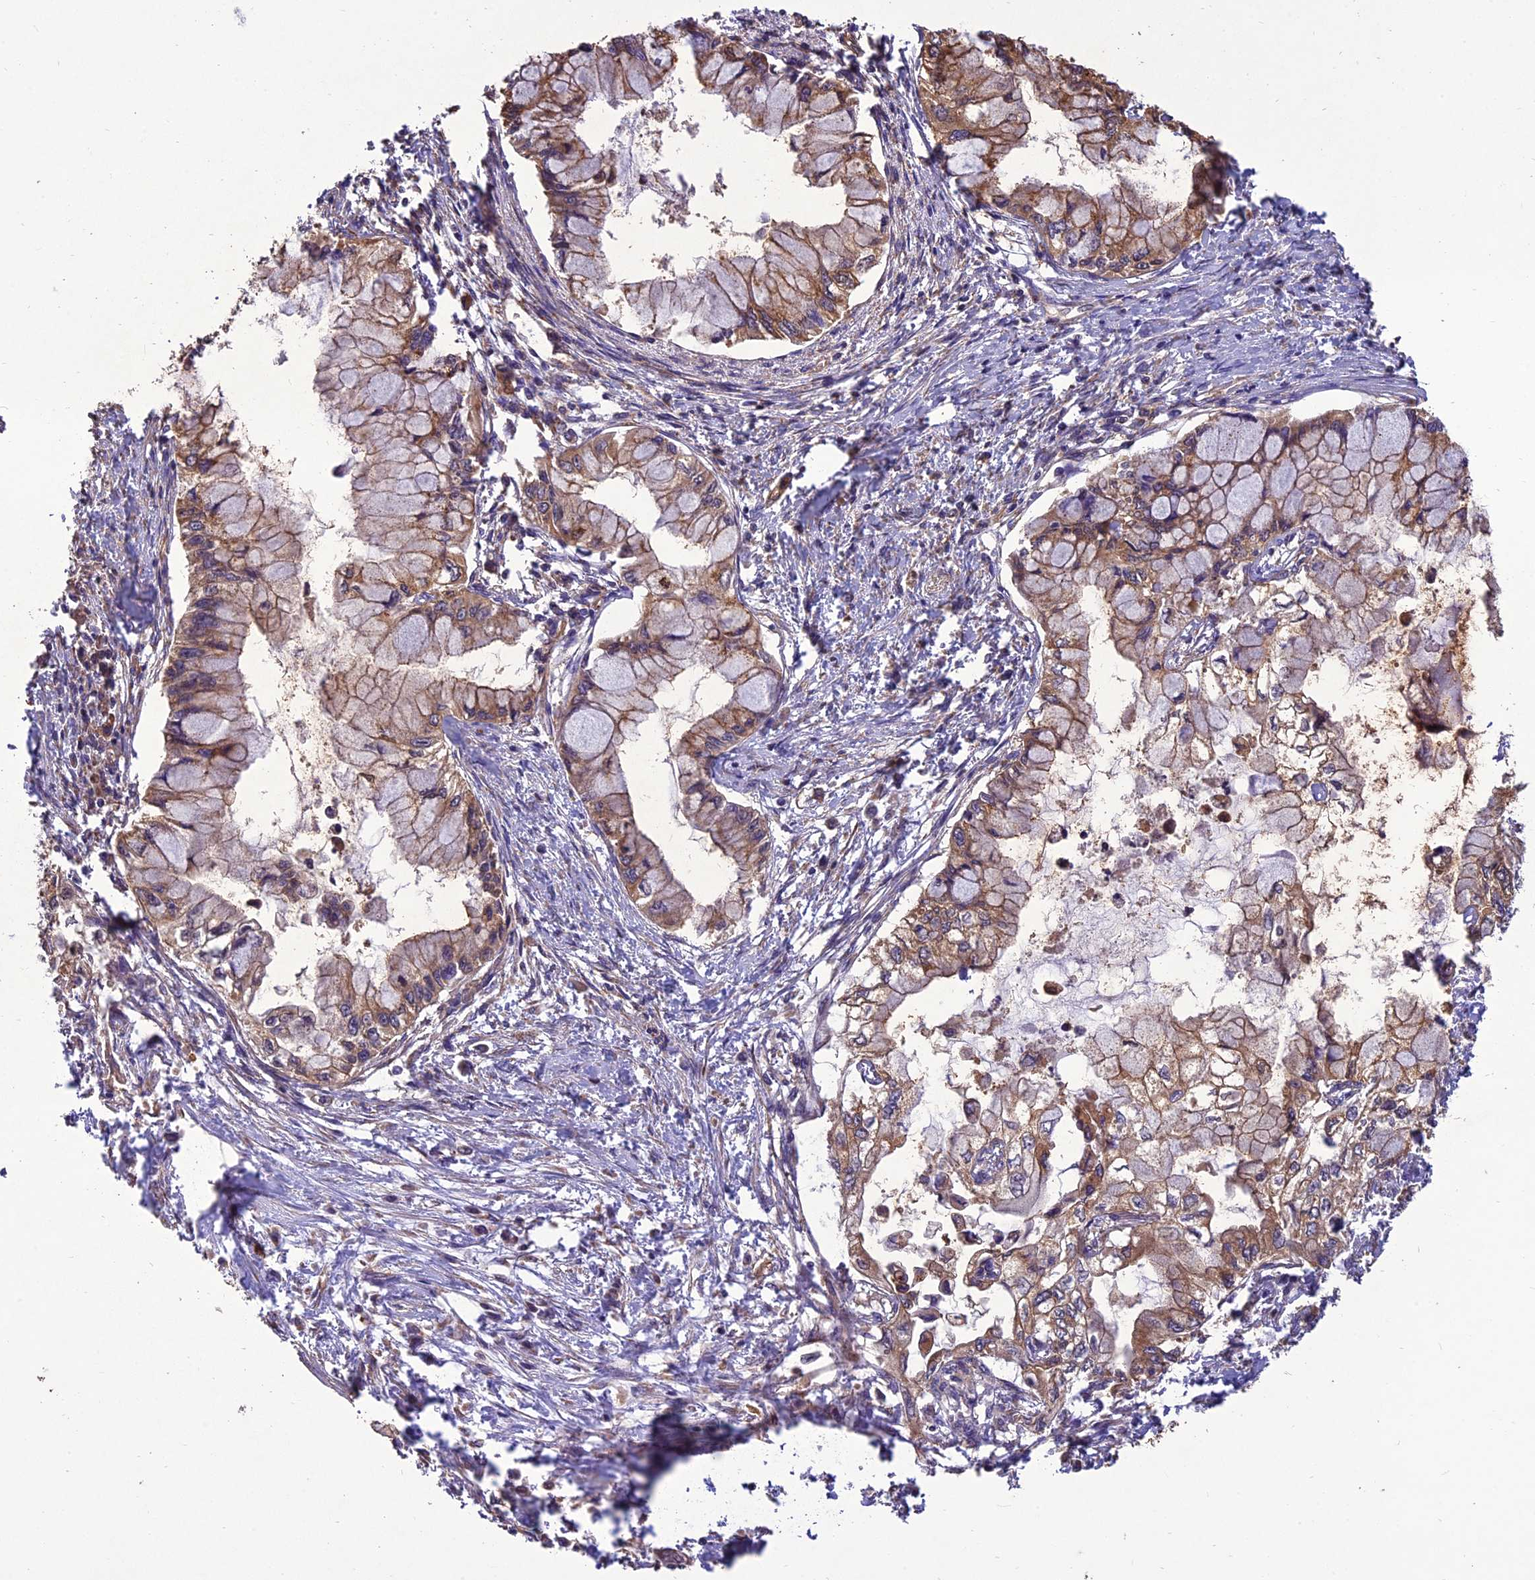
{"staining": {"intensity": "moderate", "quantity": ">75%", "location": "cytoplasmic/membranous"}, "tissue": "pancreatic cancer", "cell_type": "Tumor cells", "image_type": "cancer", "snomed": [{"axis": "morphology", "description": "Adenocarcinoma, NOS"}, {"axis": "topography", "description": "Pancreas"}], "caption": "This image exhibits immunohistochemistry staining of human adenocarcinoma (pancreatic), with medium moderate cytoplasmic/membranous positivity in about >75% of tumor cells.", "gene": "CHMP2A", "patient": {"sex": "male", "age": 48}}